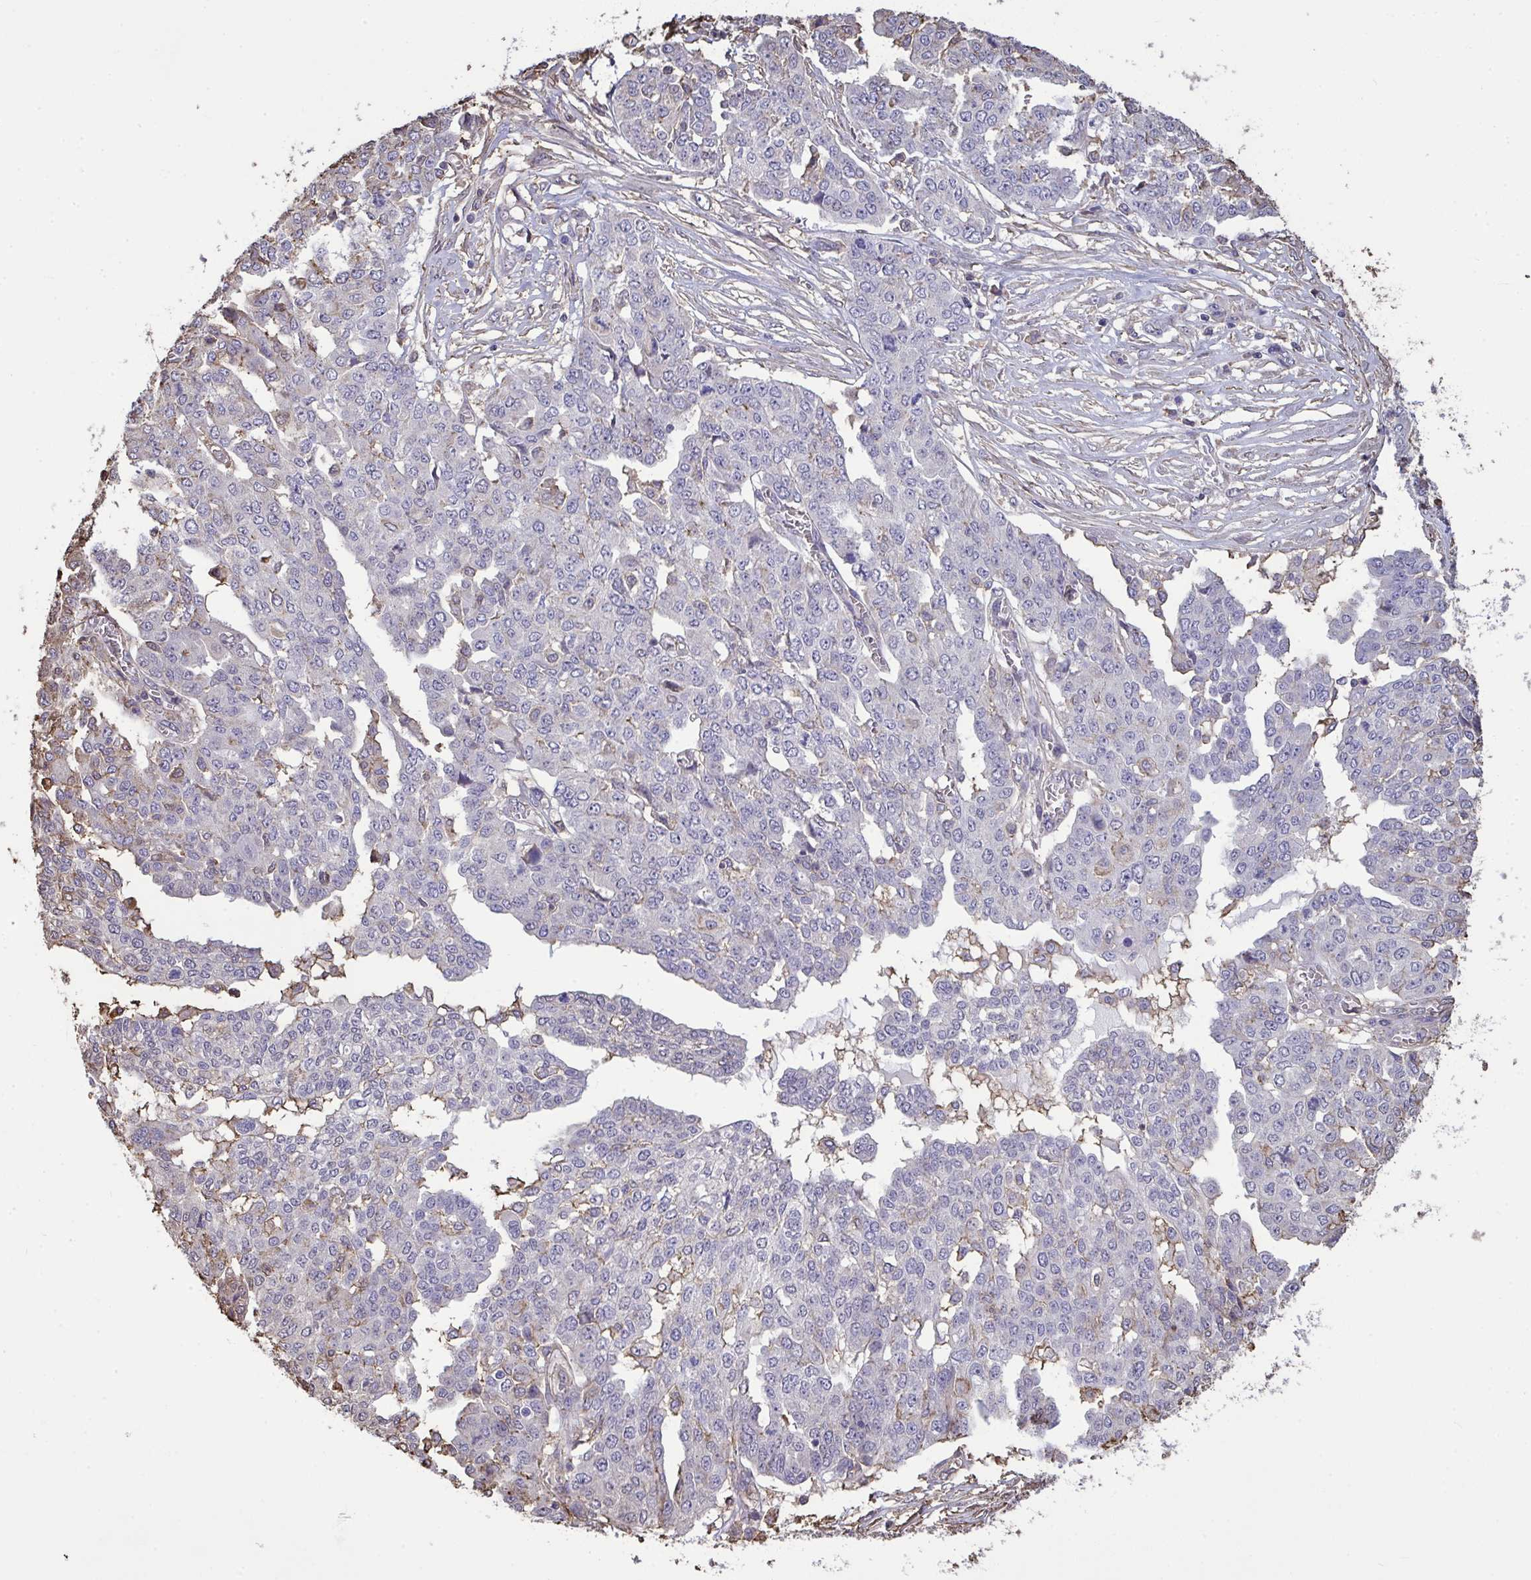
{"staining": {"intensity": "negative", "quantity": "none", "location": "none"}, "tissue": "ovarian cancer", "cell_type": "Tumor cells", "image_type": "cancer", "snomed": [{"axis": "morphology", "description": "Cystadenocarcinoma, serous, NOS"}, {"axis": "topography", "description": "Soft tissue"}, {"axis": "topography", "description": "Ovary"}], "caption": "Tumor cells show no significant expression in serous cystadenocarcinoma (ovarian).", "gene": "ANXA5", "patient": {"sex": "female", "age": 57}}